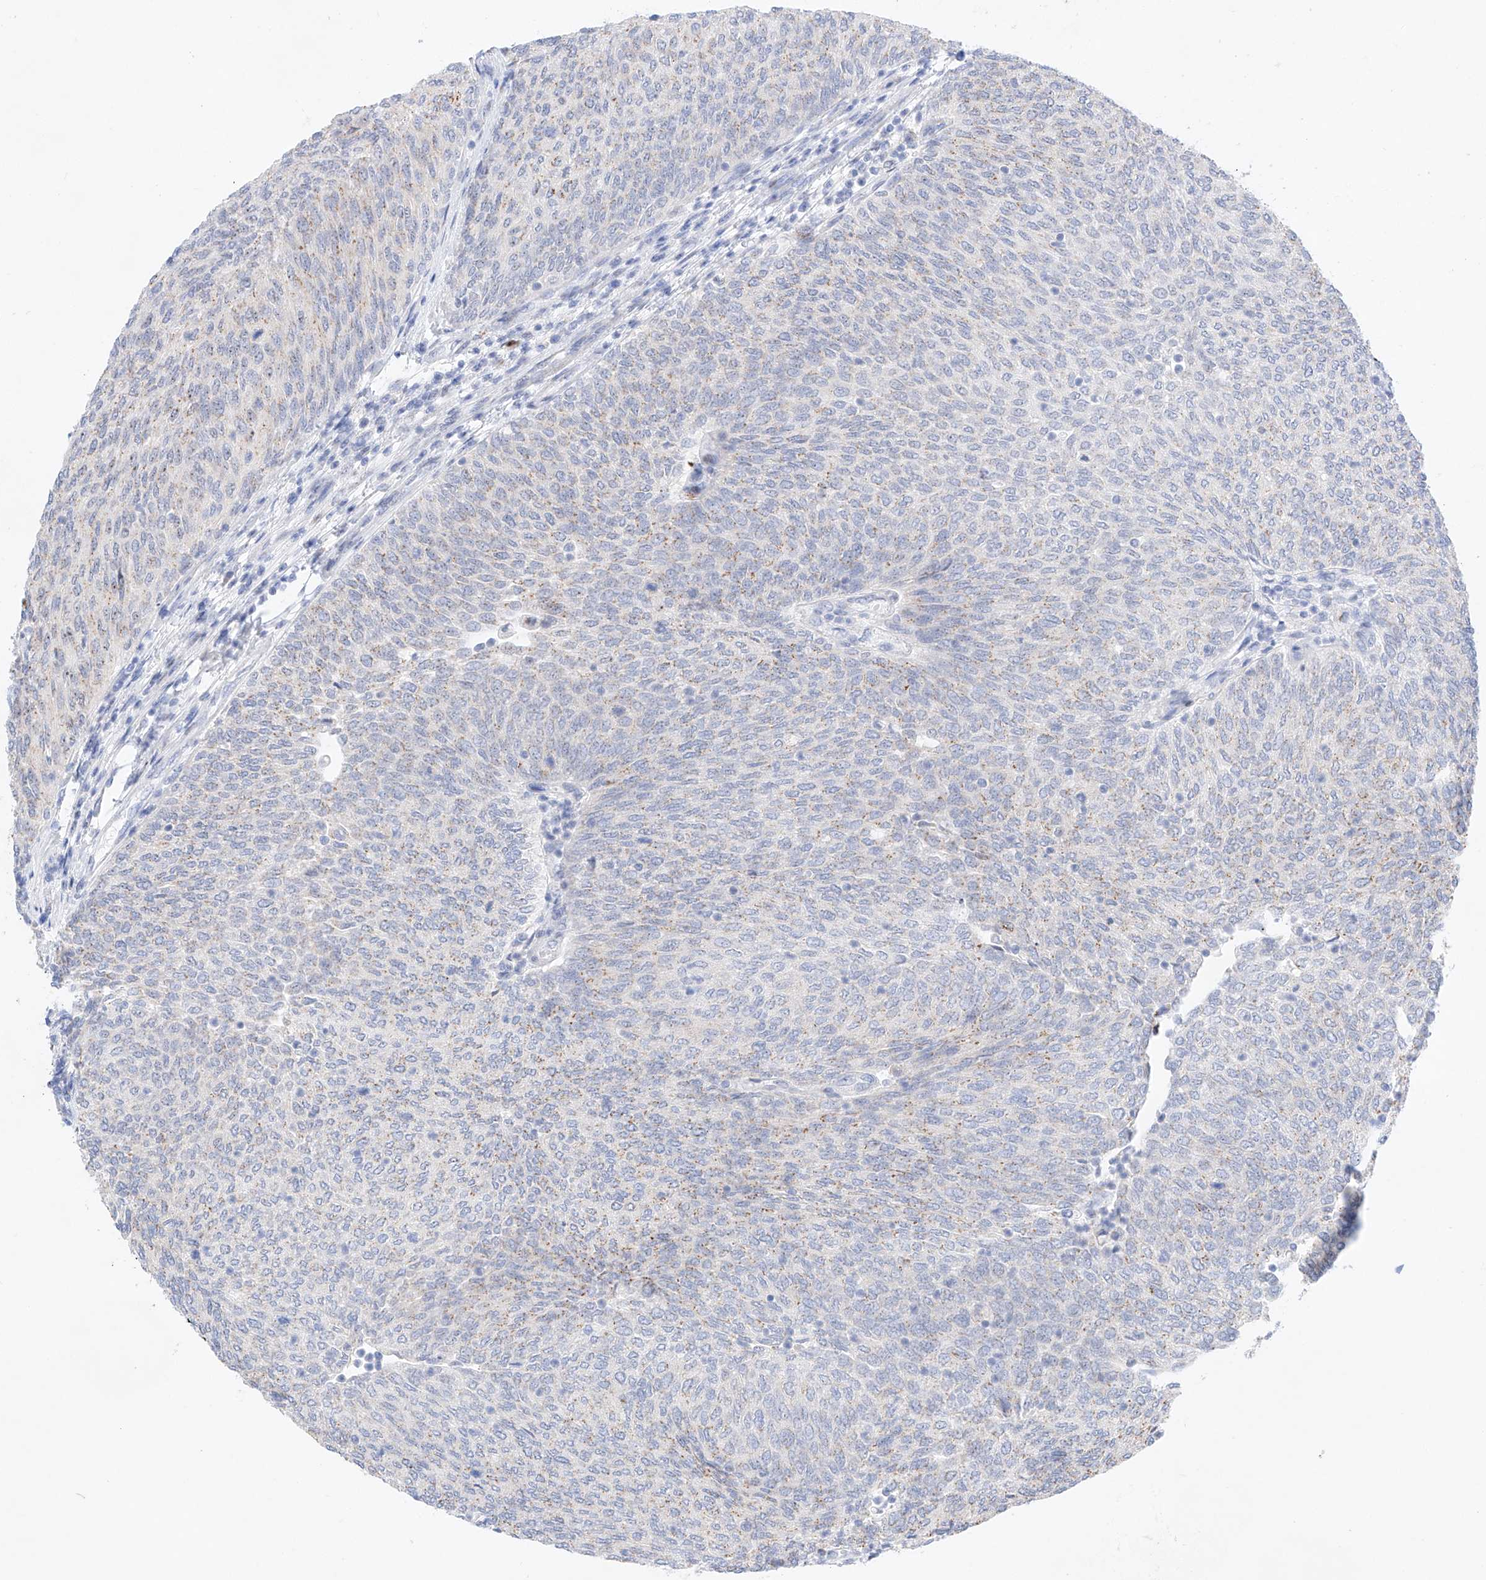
{"staining": {"intensity": "weak", "quantity": "<25%", "location": "cytoplasmic/membranous"}, "tissue": "urothelial cancer", "cell_type": "Tumor cells", "image_type": "cancer", "snomed": [{"axis": "morphology", "description": "Urothelial carcinoma, Low grade"}, {"axis": "topography", "description": "Urinary bladder"}], "caption": "Tumor cells show no significant protein staining in urothelial carcinoma (low-grade). (Immunohistochemistry, brightfield microscopy, high magnification).", "gene": "NT5C3B", "patient": {"sex": "female", "age": 79}}